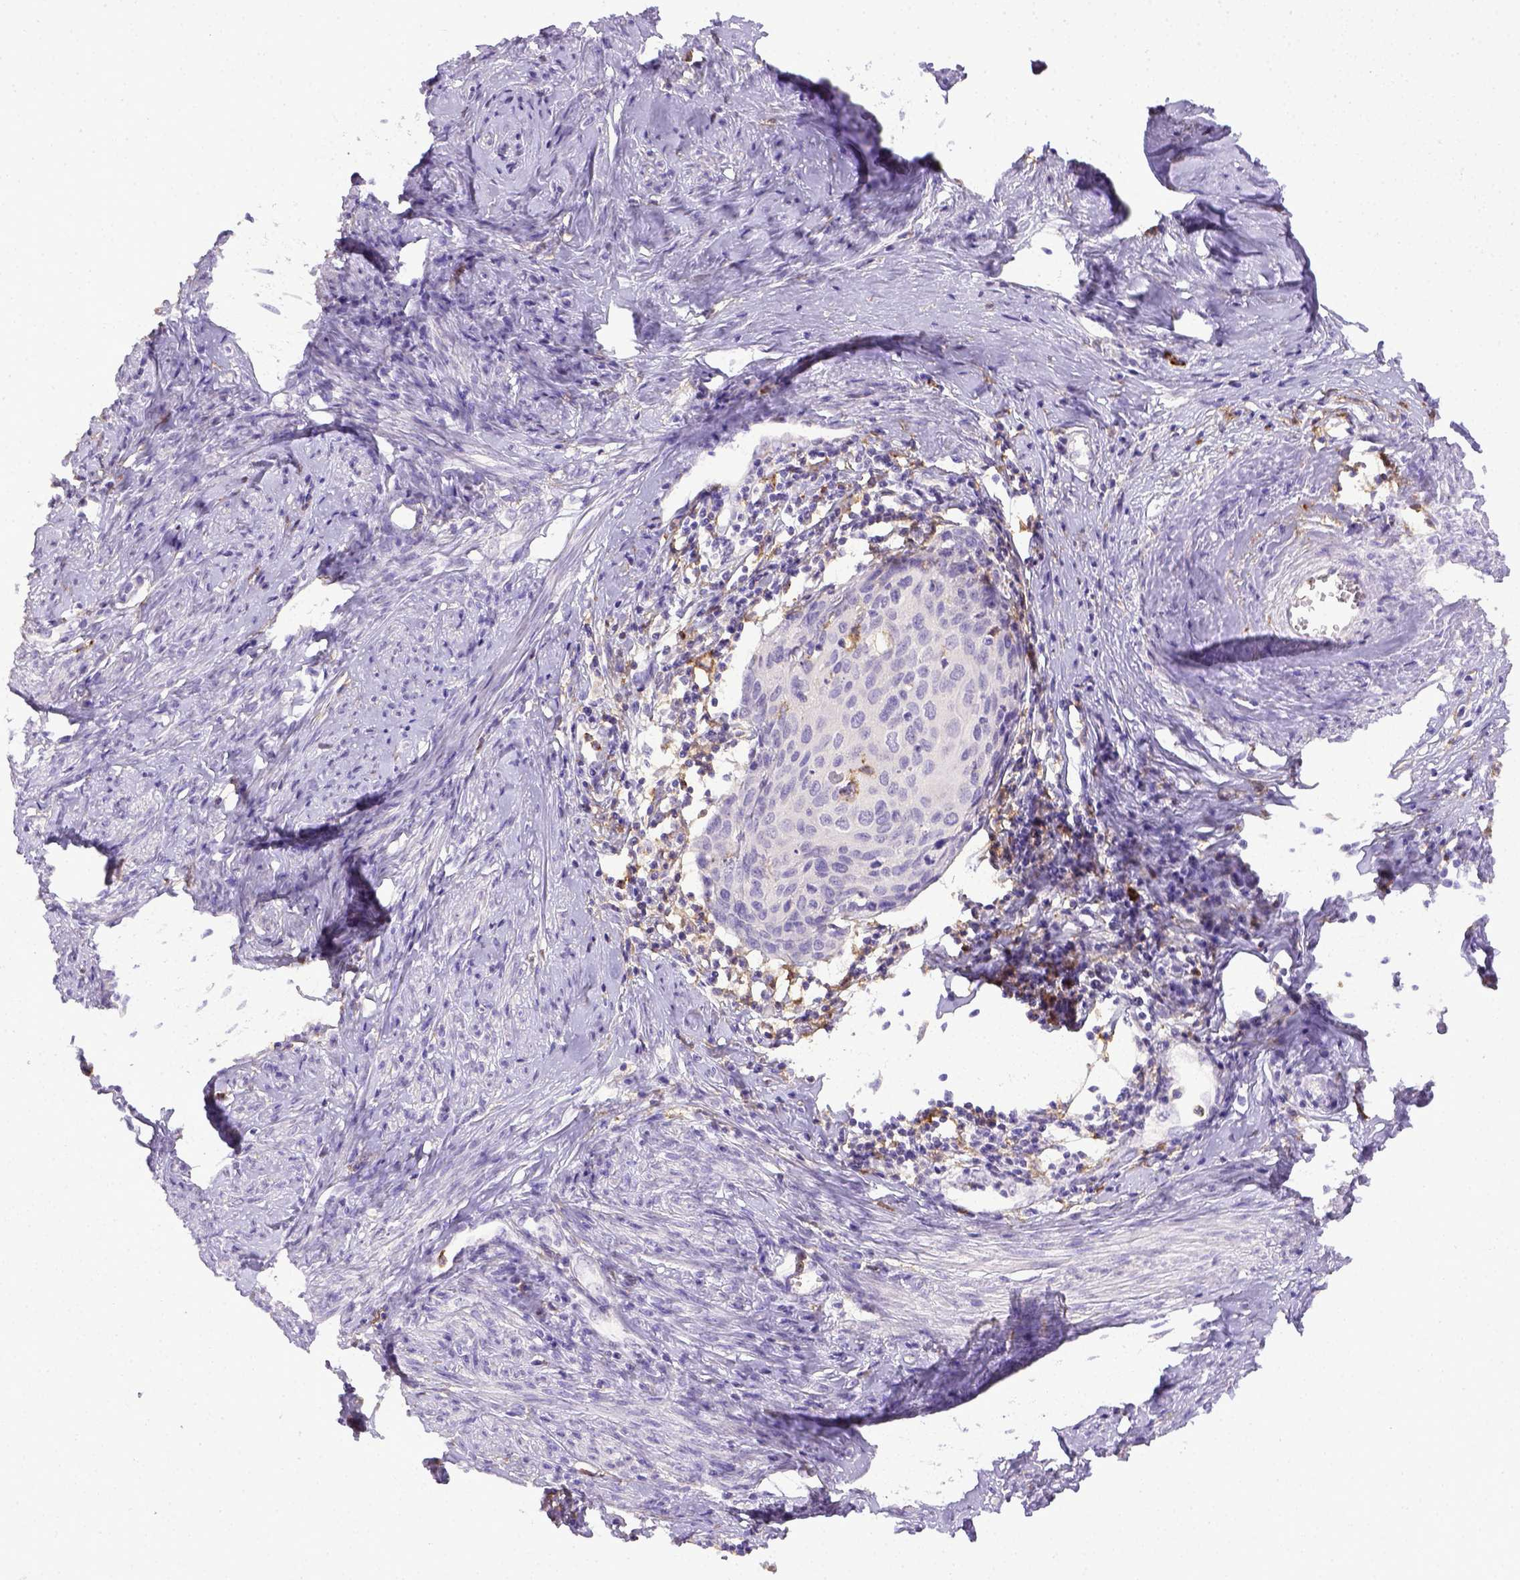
{"staining": {"intensity": "negative", "quantity": "none", "location": "none"}, "tissue": "cervical cancer", "cell_type": "Tumor cells", "image_type": "cancer", "snomed": [{"axis": "morphology", "description": "Squamous cell carcinoma, NOS"}, {"axis": "topography", "description": "Cervix"}], "caption": "The histopathology image reveals no significant positivity in tumor cells of squamous cell carcinoma (cervical).", "gene": "ITGAM", "patient": {"sex": "female", "age": 62}}